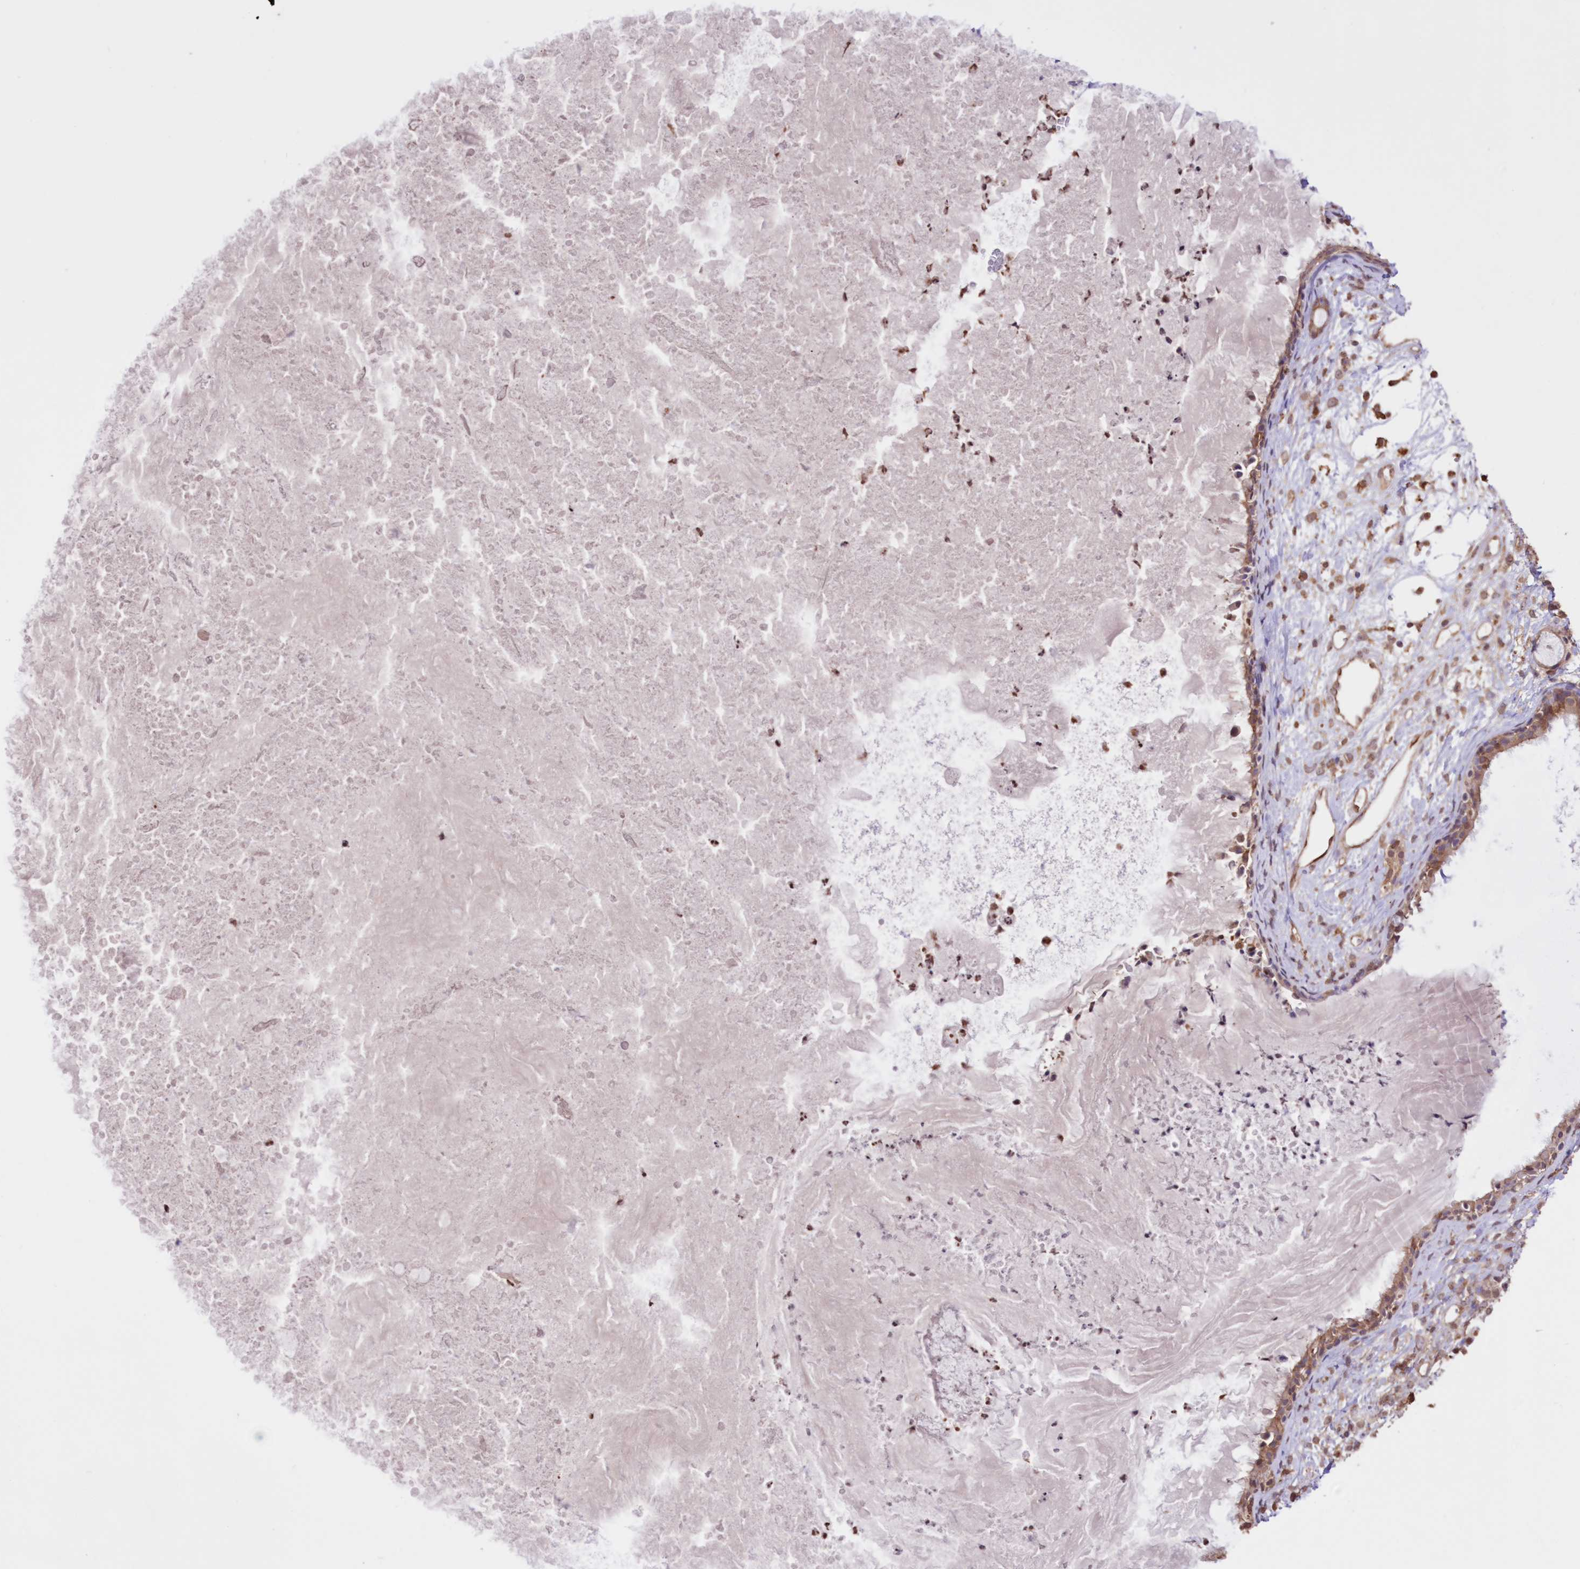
{"staining": {"intensity": "moderate", "quantity": ">75%", "location": "cytoplasmic/membranous"}, "tissue": "nasopharynx", "cell_type": "Respiratory epithelial cells", "image_type": "normal", "snomed": [{"axis": "morphology", "description": "Normal tissue, NOS"}, {"axis": "topography", "description": "Nasopharynx"}], "caption": "A histopathology image of human nasopharynx stained for a protein exhibits moderate cytoplasmic/membranous brown staining in respiratory epithelial cells. (Stains: DAB in brown, nuclei in blue, Microscopy: brightfield microscopy at high magnification).", "gene": "FCHO2", "patient": {"sex": "male", "age": 22}}